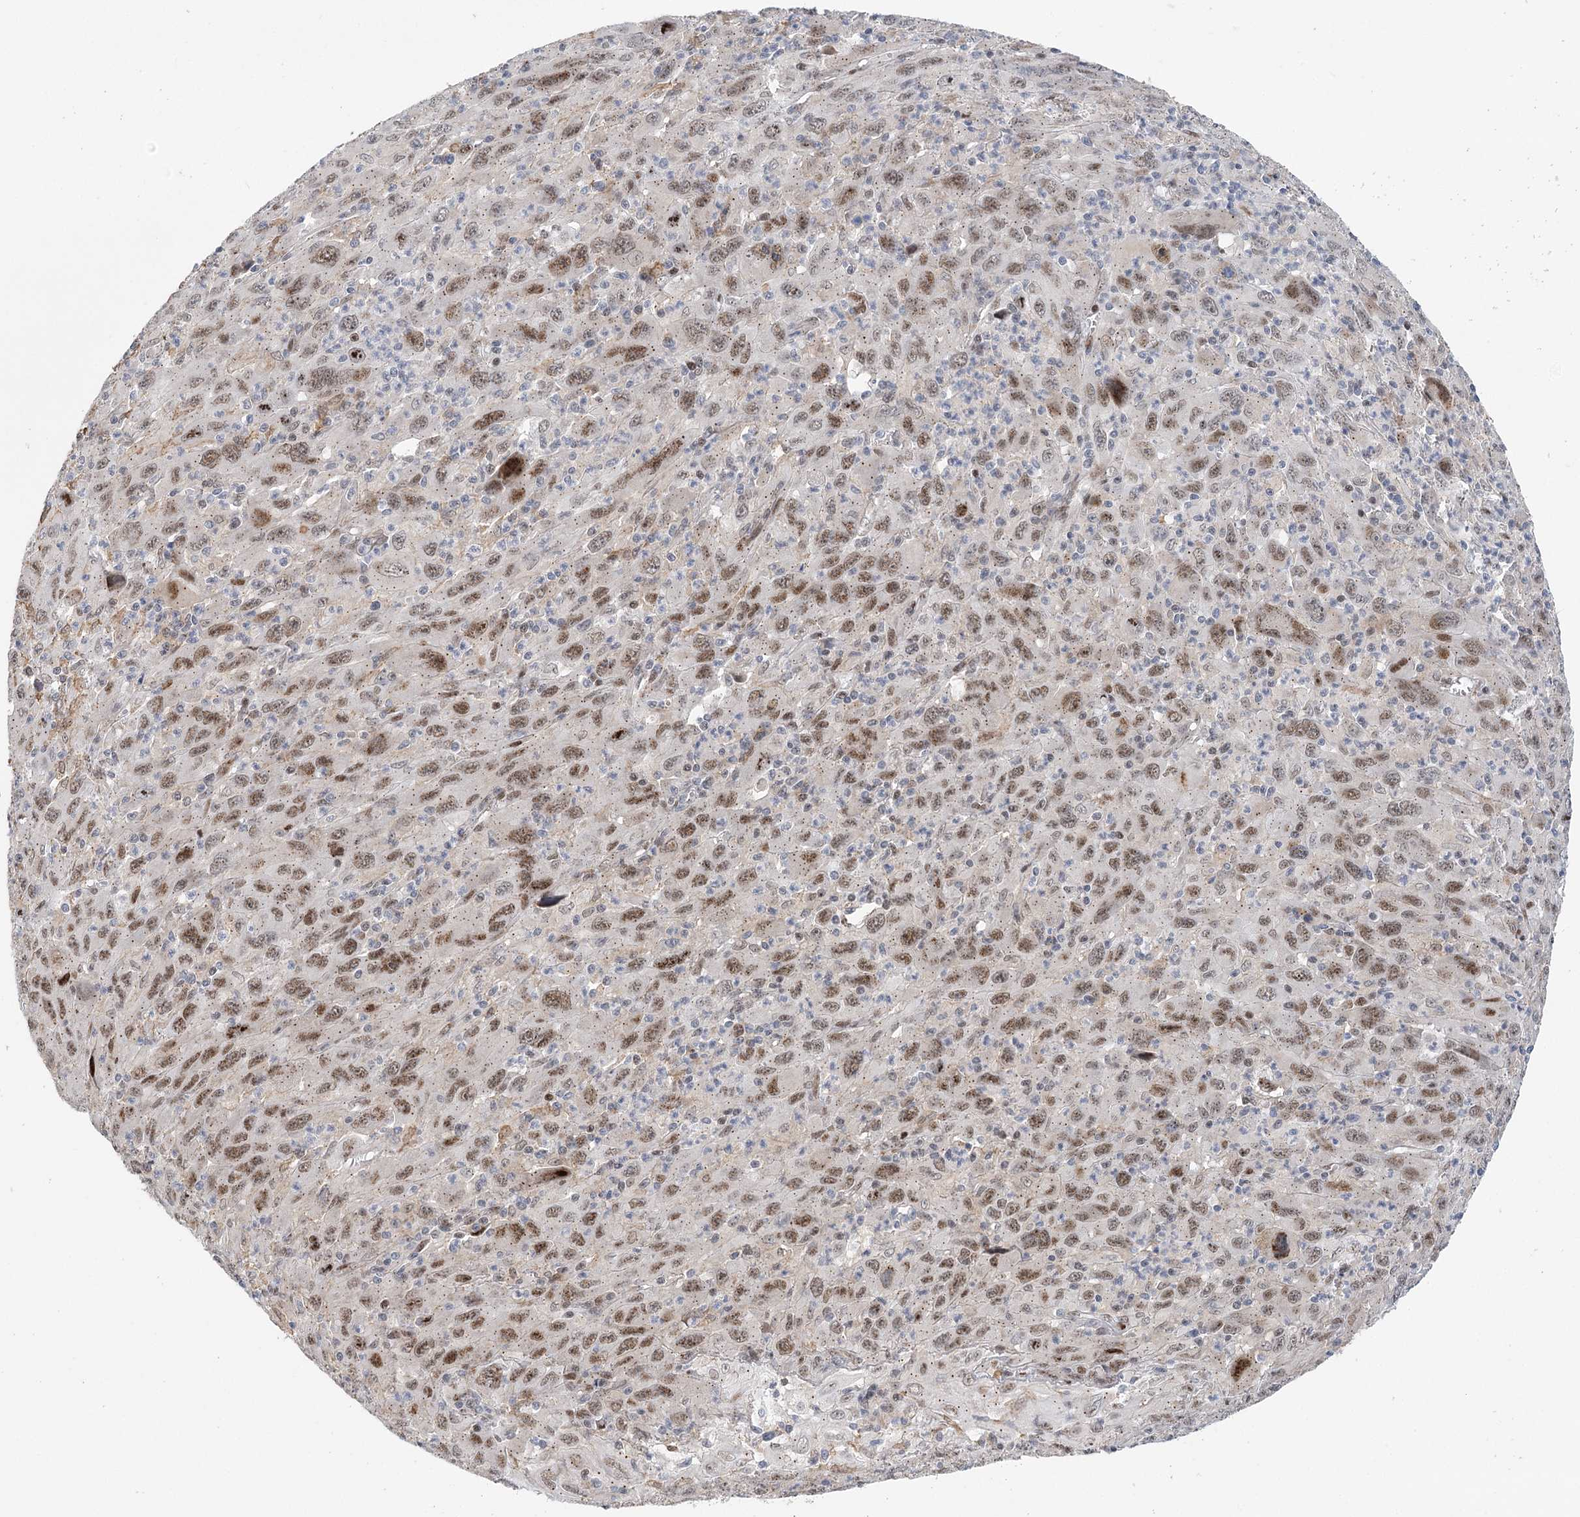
{"staining": {"intensity": "moderate", "quantity": ">75%", "location": "nuclear"}, "tissue": "melanoma", "cell_type": "Tumor cells", "image_type": "cancer", "snomed": [{"axis": "morphology", "description": "Malignant melanoma, Metastatic site"}, {"axis": "topography", "description": "Skin"}], "caption": "The photomicrograph demonstrates staining of malignant melanoma (metastatic site), revealing moderate nuclear protein staining (brown color) within tumor cells. Nuclei are stained in blue.", "gene": "CAMTA1", "patient": {"sex": "female", "age": 56}}